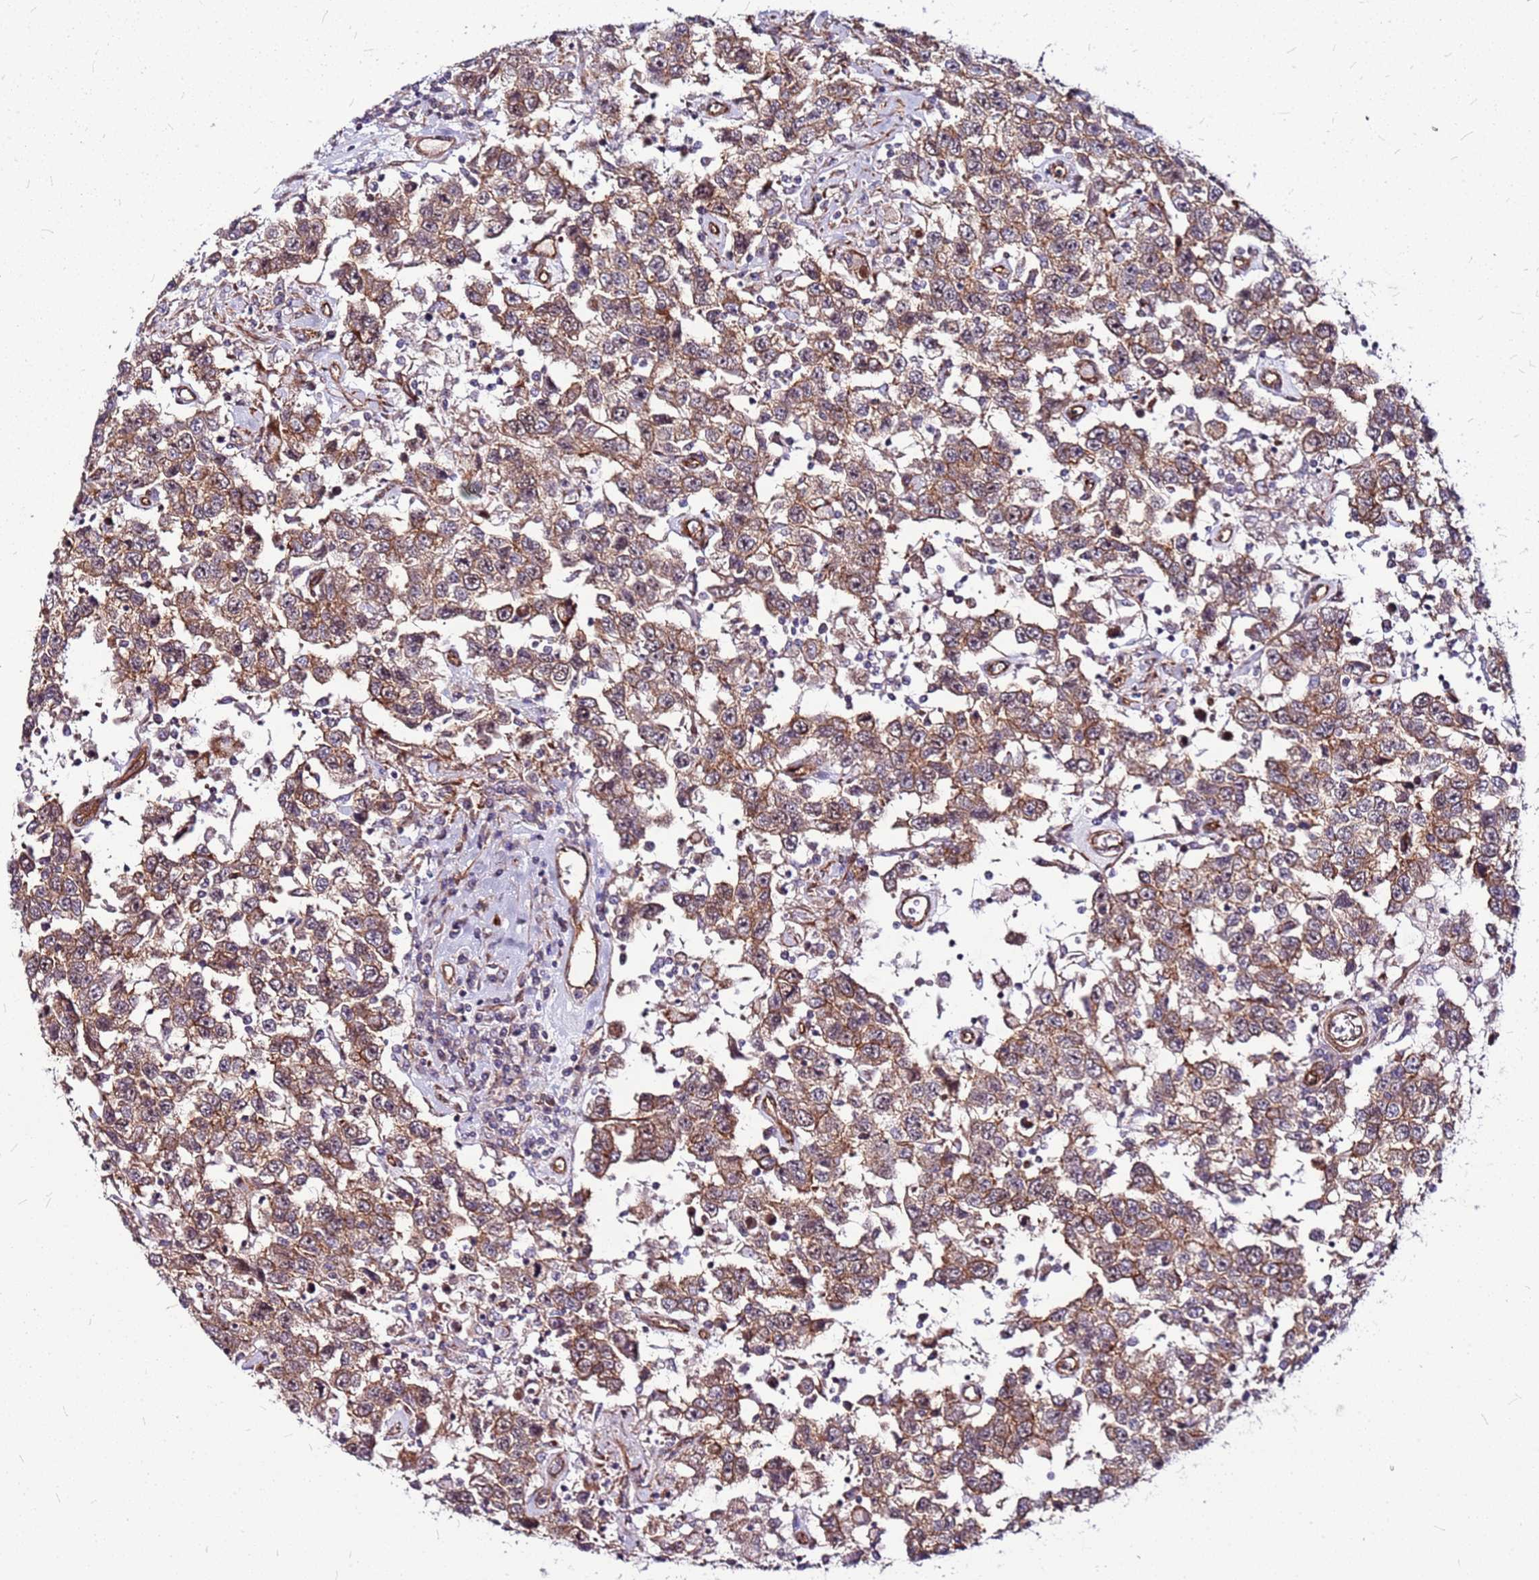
{"staining": {"intensity": "moderate", "quantity": ">75%", "location": "cytoplasmic/membranous"}, "tissue": "testis cancer", "cell_type": "Tumor cells", "image_type": "cancer", "snomed": [{"axis": "morphology", "description": "Seminoma, NOS"}, {"axis": "topography", "description": "Testis"}], "caption": "A high-resolution histopathology image shows immunohistochemistry (IHC) staining of seminoma (testis), which demonstrates moderate cytoplasmic/membranous positivity in approximately >75% of tumor cells. Immunohistochemistry stains the protein of interest in brown and the nuclei are stained blue.", "gene": "TOPAZ1", "patient": {"sex": "male", "age": 41}}